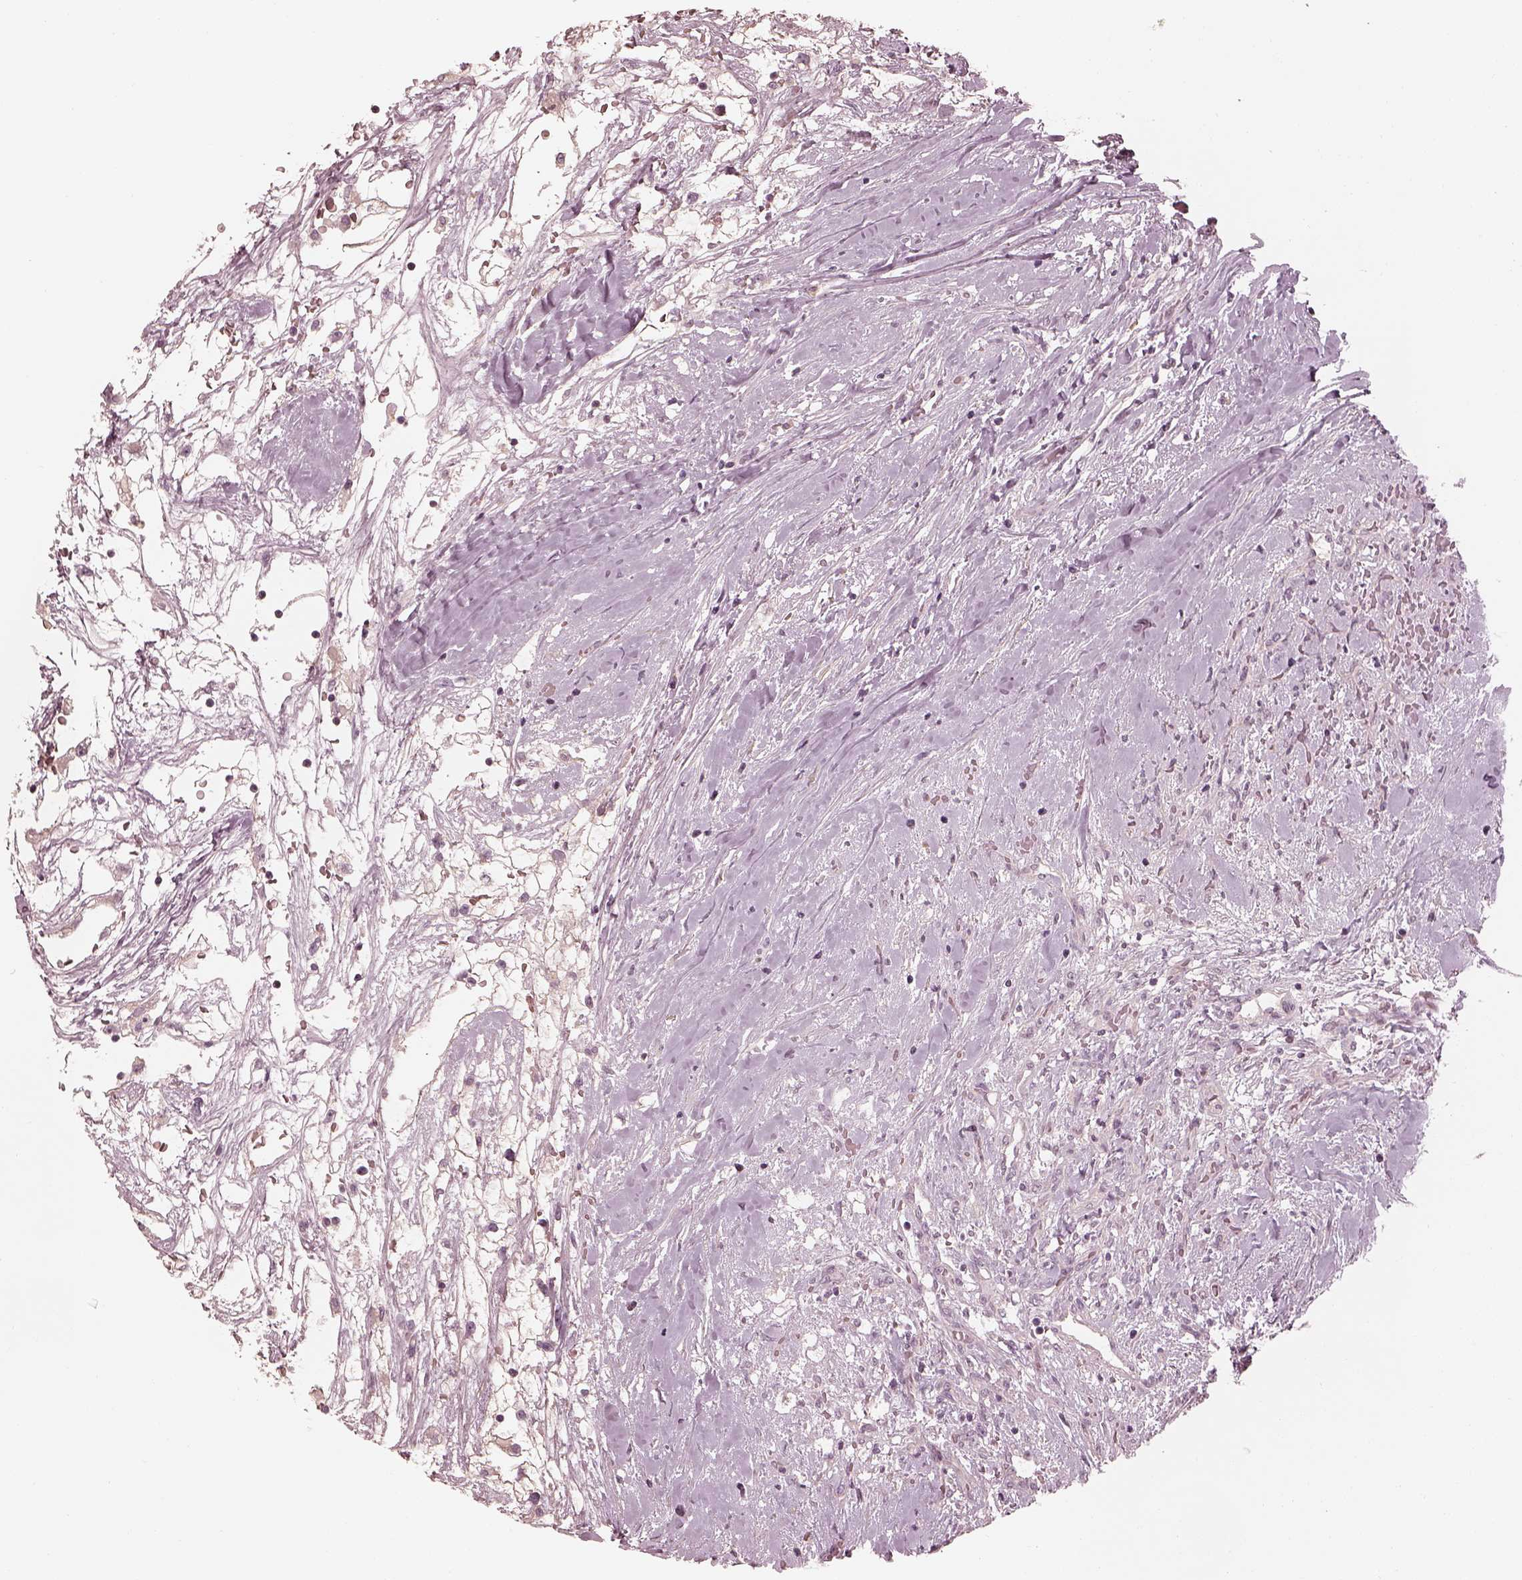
{"staining": {"intensity": "negative", "quantity": "none", "location": "none"}, "tissue": "renal cancer", "cell_type": "Tumor cells", "image_type": "cancer", "snomed": [{"axis": "morphology", "description": "Adenocarcinoma, NOS"}, {"axis": "topography", "description": "Kidney"}], "caption": "High magnification brightfield microscopy of adenocarcinoma (renal) stained with DAB (3,3'-diaminobenzidine) (brown) and counterstained with hematoxylin (blue): tumor cells show no significant staining.", "gene": "ADRB3", "patient": {"sex": "male", "age": 59}}